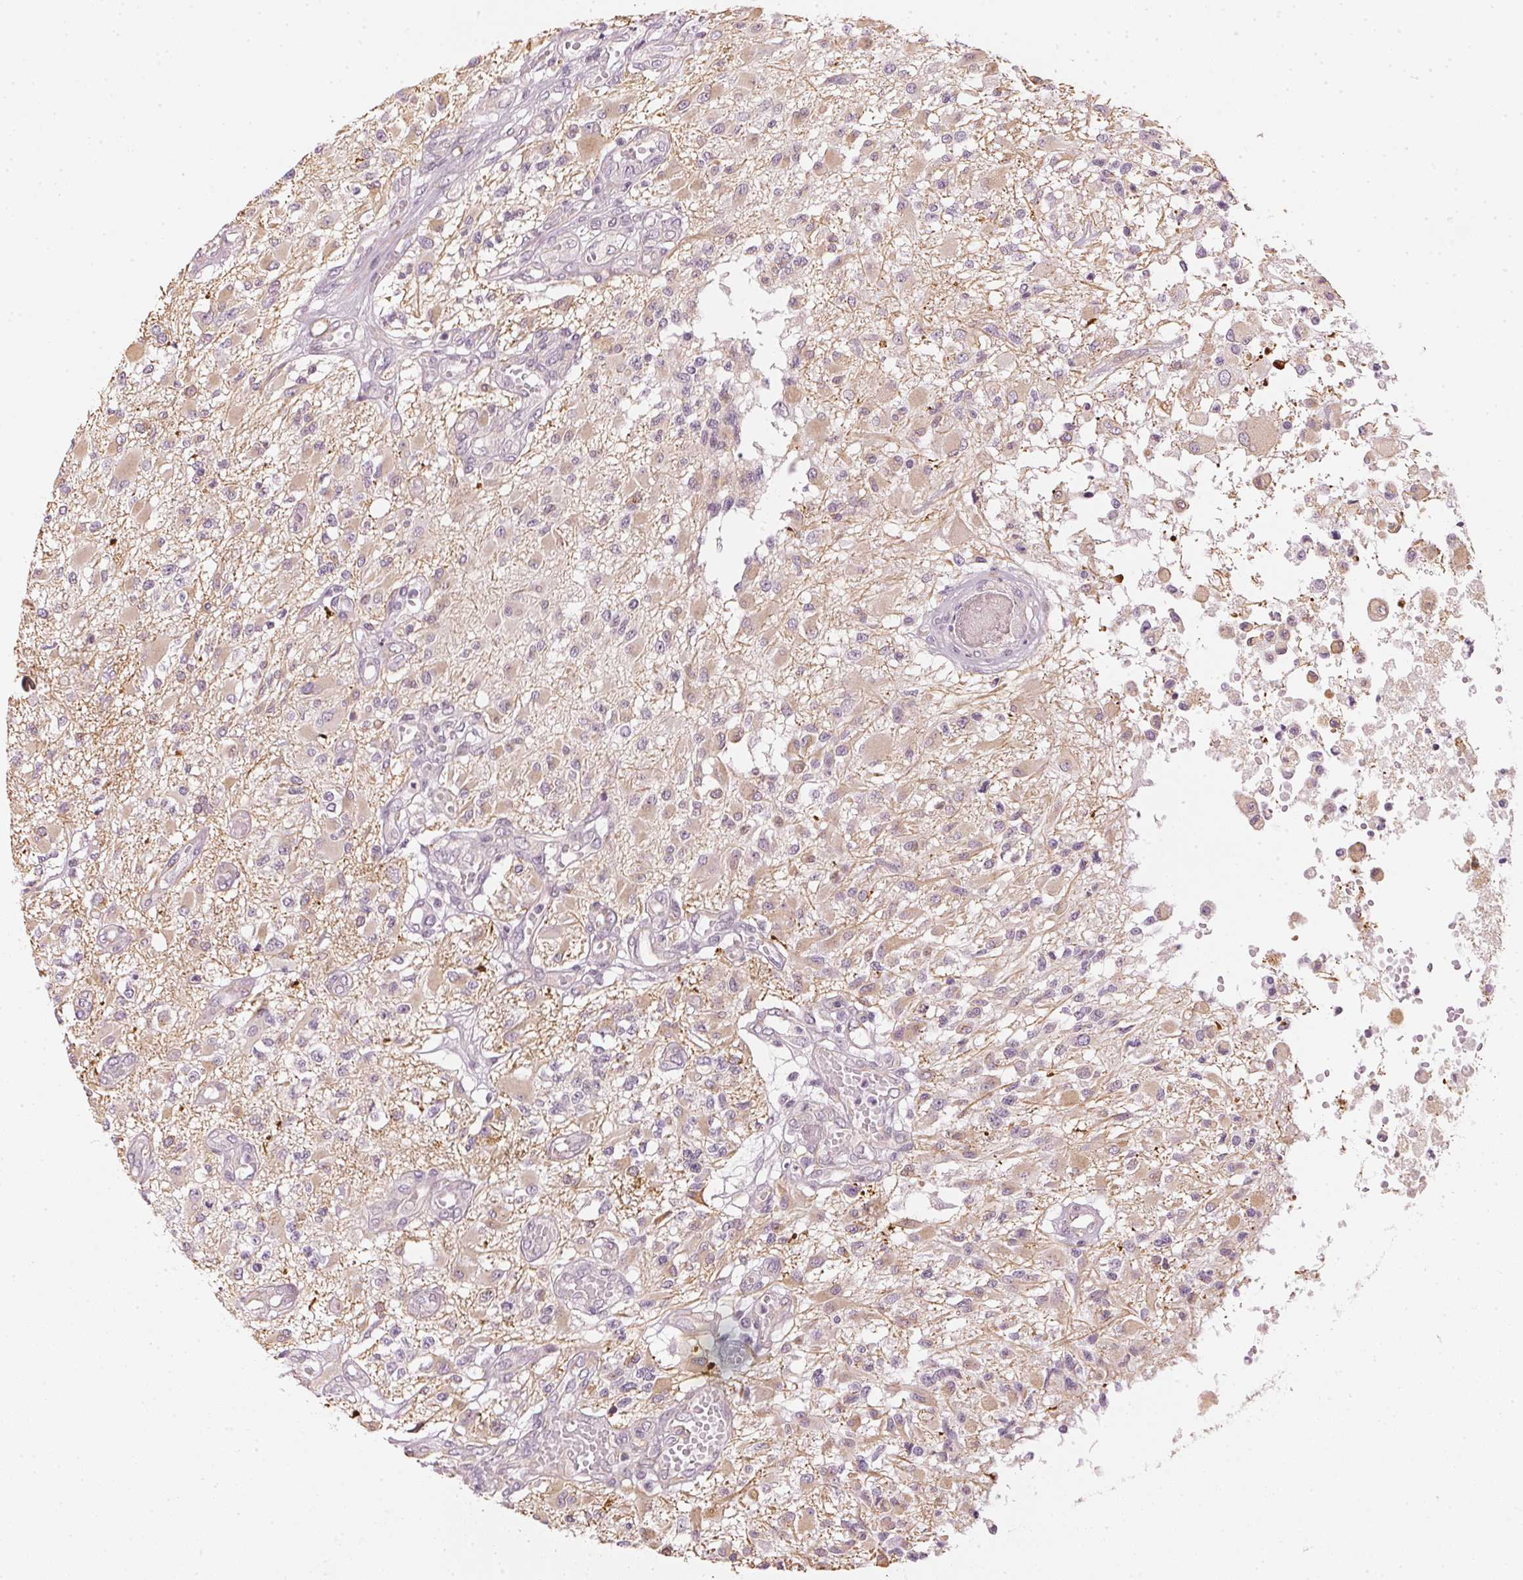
{"staining": {"intensity": "negative", "quantity": "none", "location": "none"}, "tissue": "glioma", "cell_type": "Tumor cells", "image_type": "cancer", "snomed": [{"axis": "morphology", "description": "Glioma, malignant, High grade"}, {"axis": "topography", "description": "Brain"}], "caption": "An IHC image of malignant high-grade glioma is shown. There is no staining in tumor cells of malignant high-grade glioma.", "gene": "APLP1", "patient": {"sex": "female", "age": 63}}